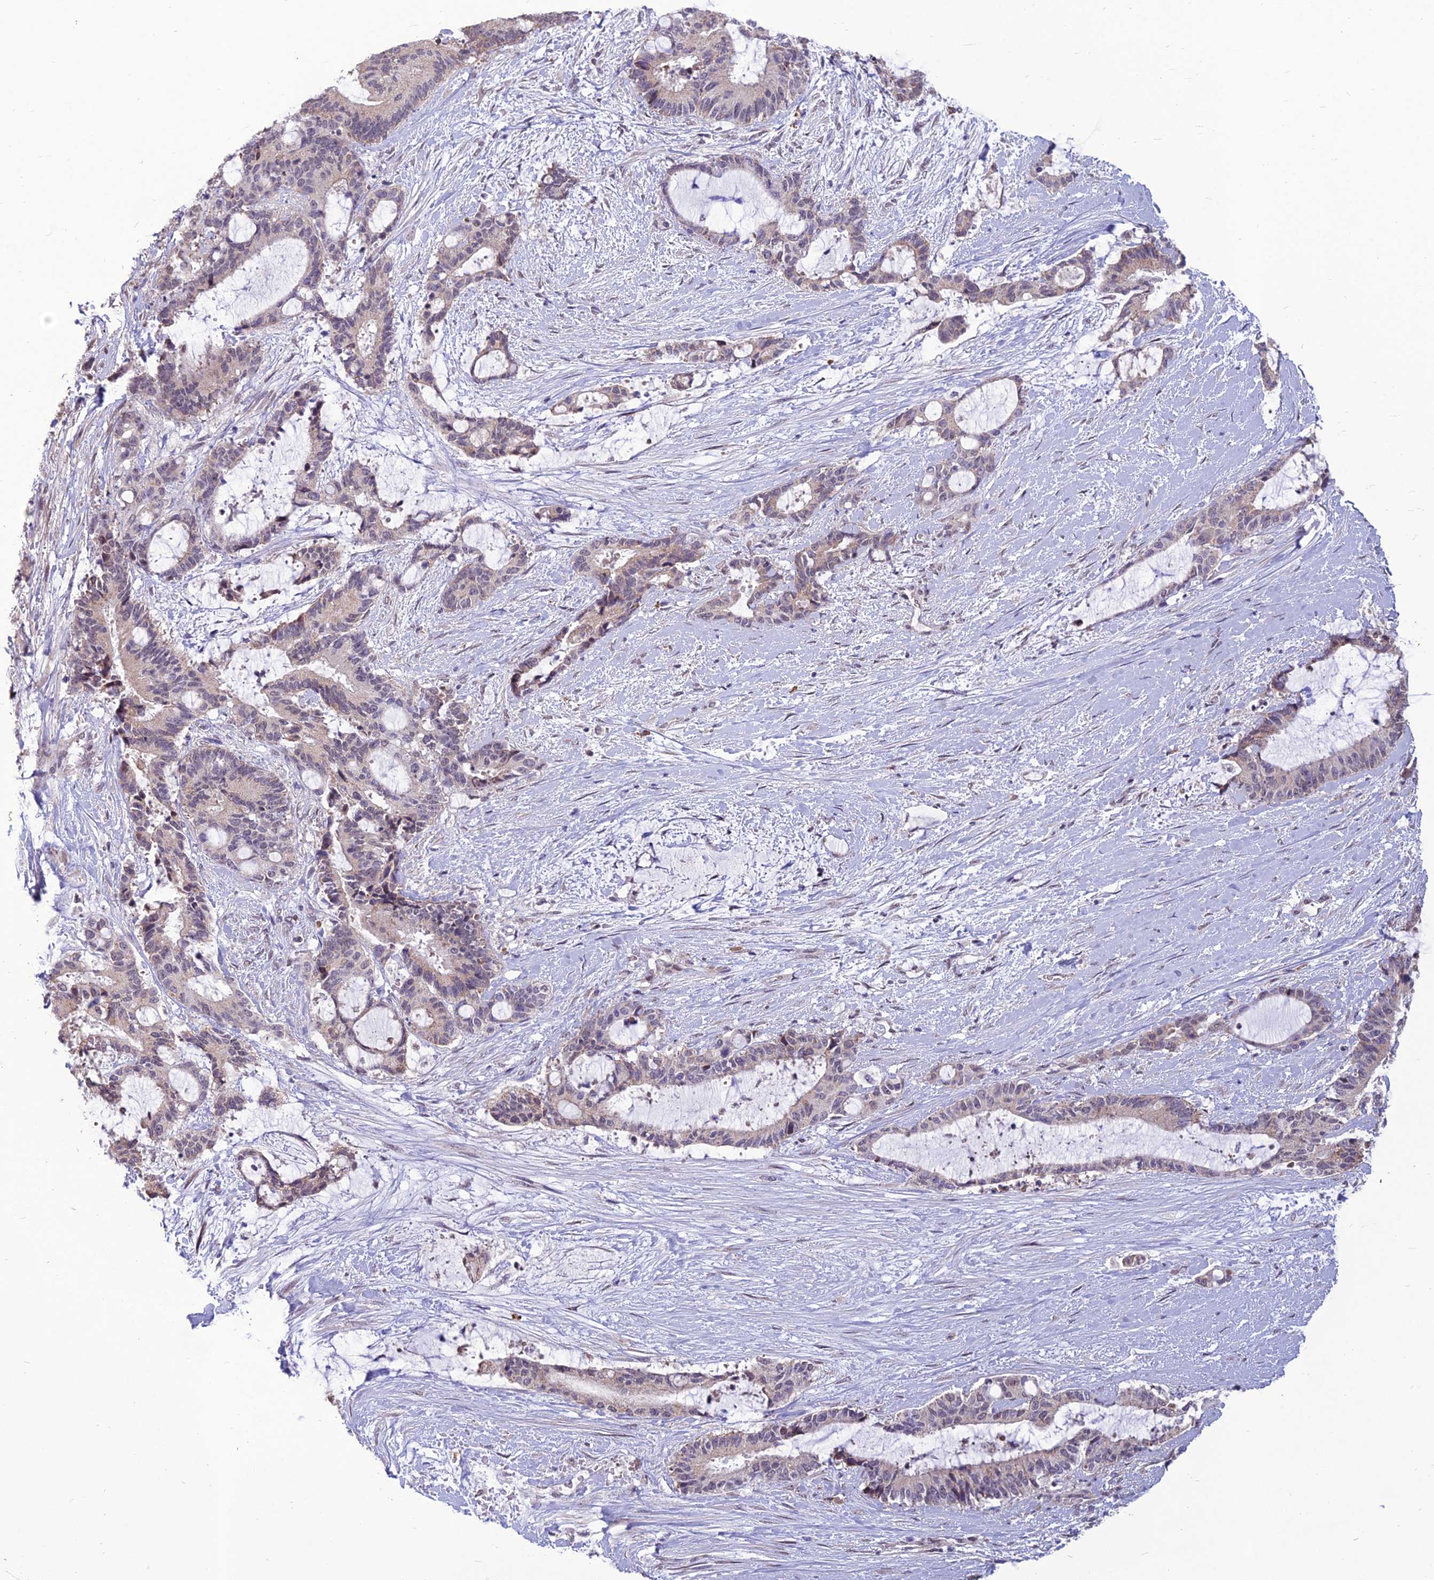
{"staining": {"intensity": "negative", "quantity": "none", "location": "none"}, "tissue": "liver cancer", "cell_type": "Tumor cells", "image_type": "cancer", "snomed": [{"axis": "morphology", "description": "Normal tissue, NOS"}, {"axis": "morphology", "description": "Cholangiocarcinoma"}, {"axis": "topography", "description": "Liver"}, {"axis": "topography", "description": "Peripheral nerve tissue"}], "caption": "Tumor cells are negative for brown protein staining in liver cancer (cholangiocarcinoma).", "gene": "FBRS", "patient": {"sex": "female", "age": 73}}